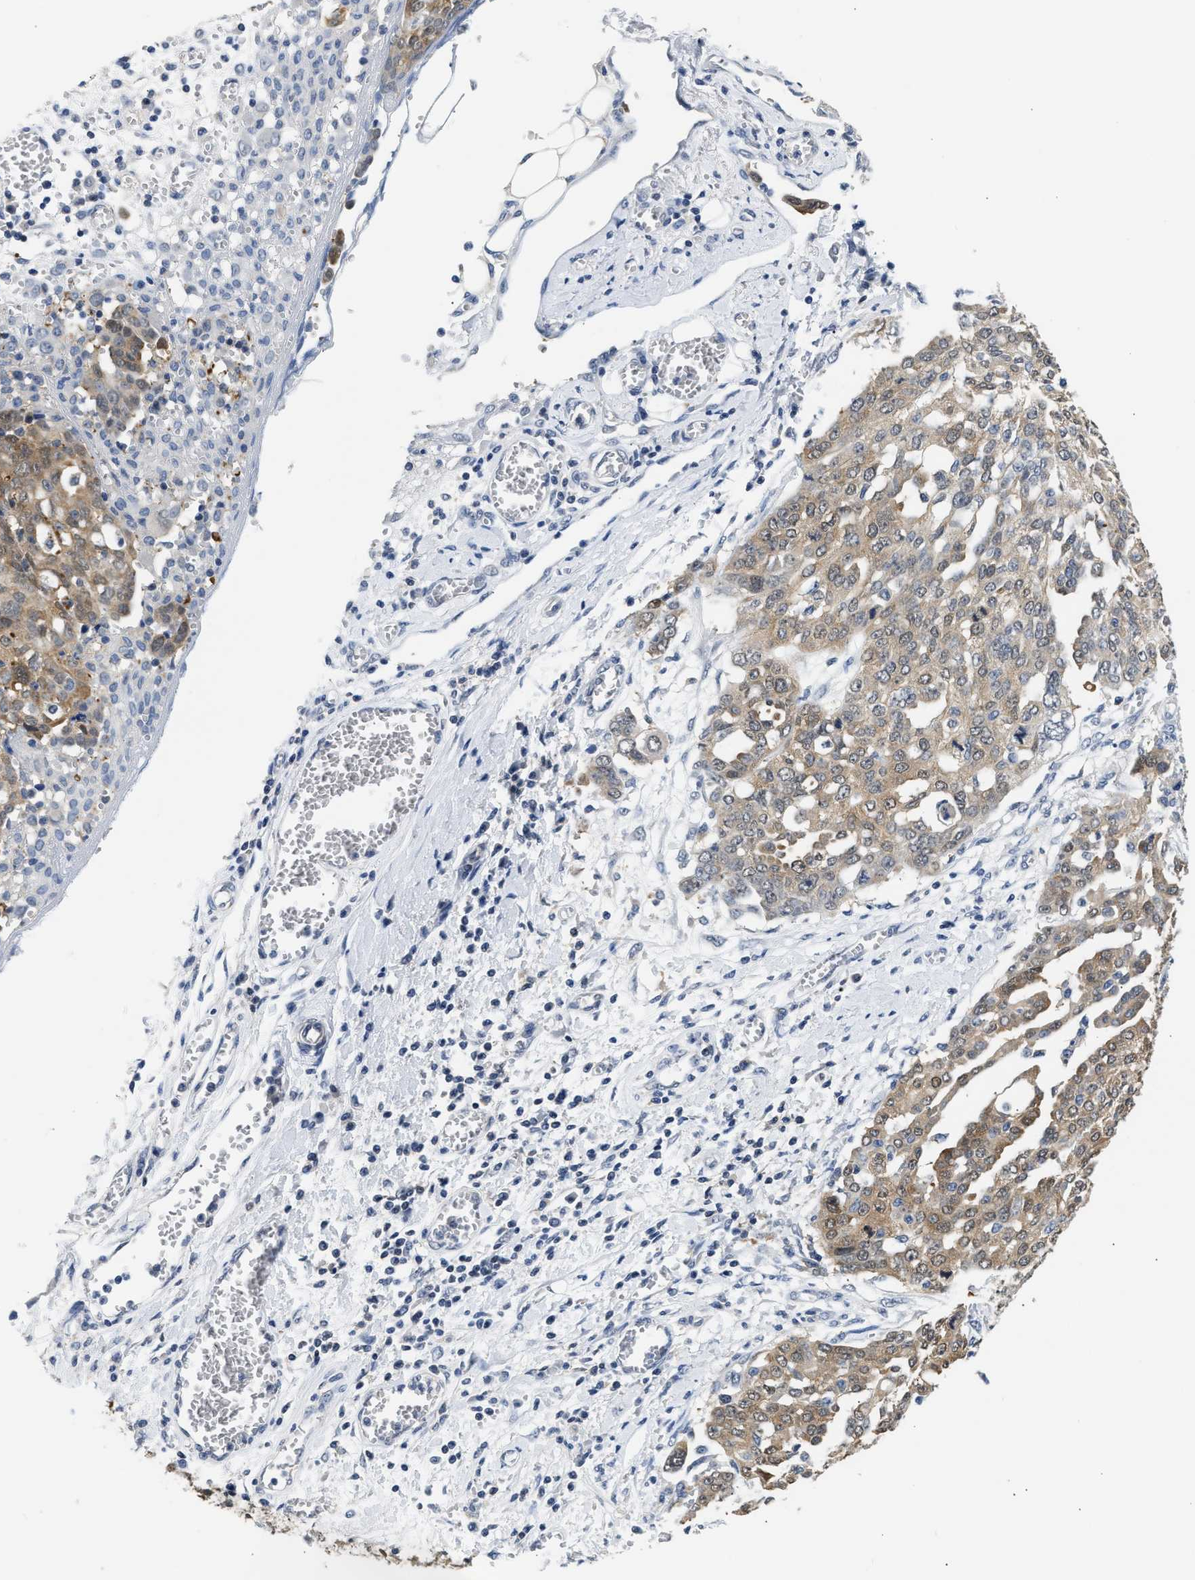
{"staining": {"intensity": "moderate", "quantity": "25%-75%", "location": "cytoplasmic/membranous"}, "tissue": "ovarian cancer", "cell_type": "Tumor cells", "image_type": "cancer", "snomed": [{"axis": "morphology", "description": "Cystadenocarcinoma, serous, NOS"}, {"axis": "topography", "description": "Soft tissue"}, {"axis": "topography", "description": "Ovary"}], "caption": "An immunohistochemistry (IHC) micrograph of neoplastic tissue is shown. Protein staining in brown highlights moderate cytoplasmic/membranous positivity in ovarian cancer (serous cystadenocarcinoma) within tumor cells.", "gene": "PPM1L", "patient": {"sex": "female", "age": 57}}